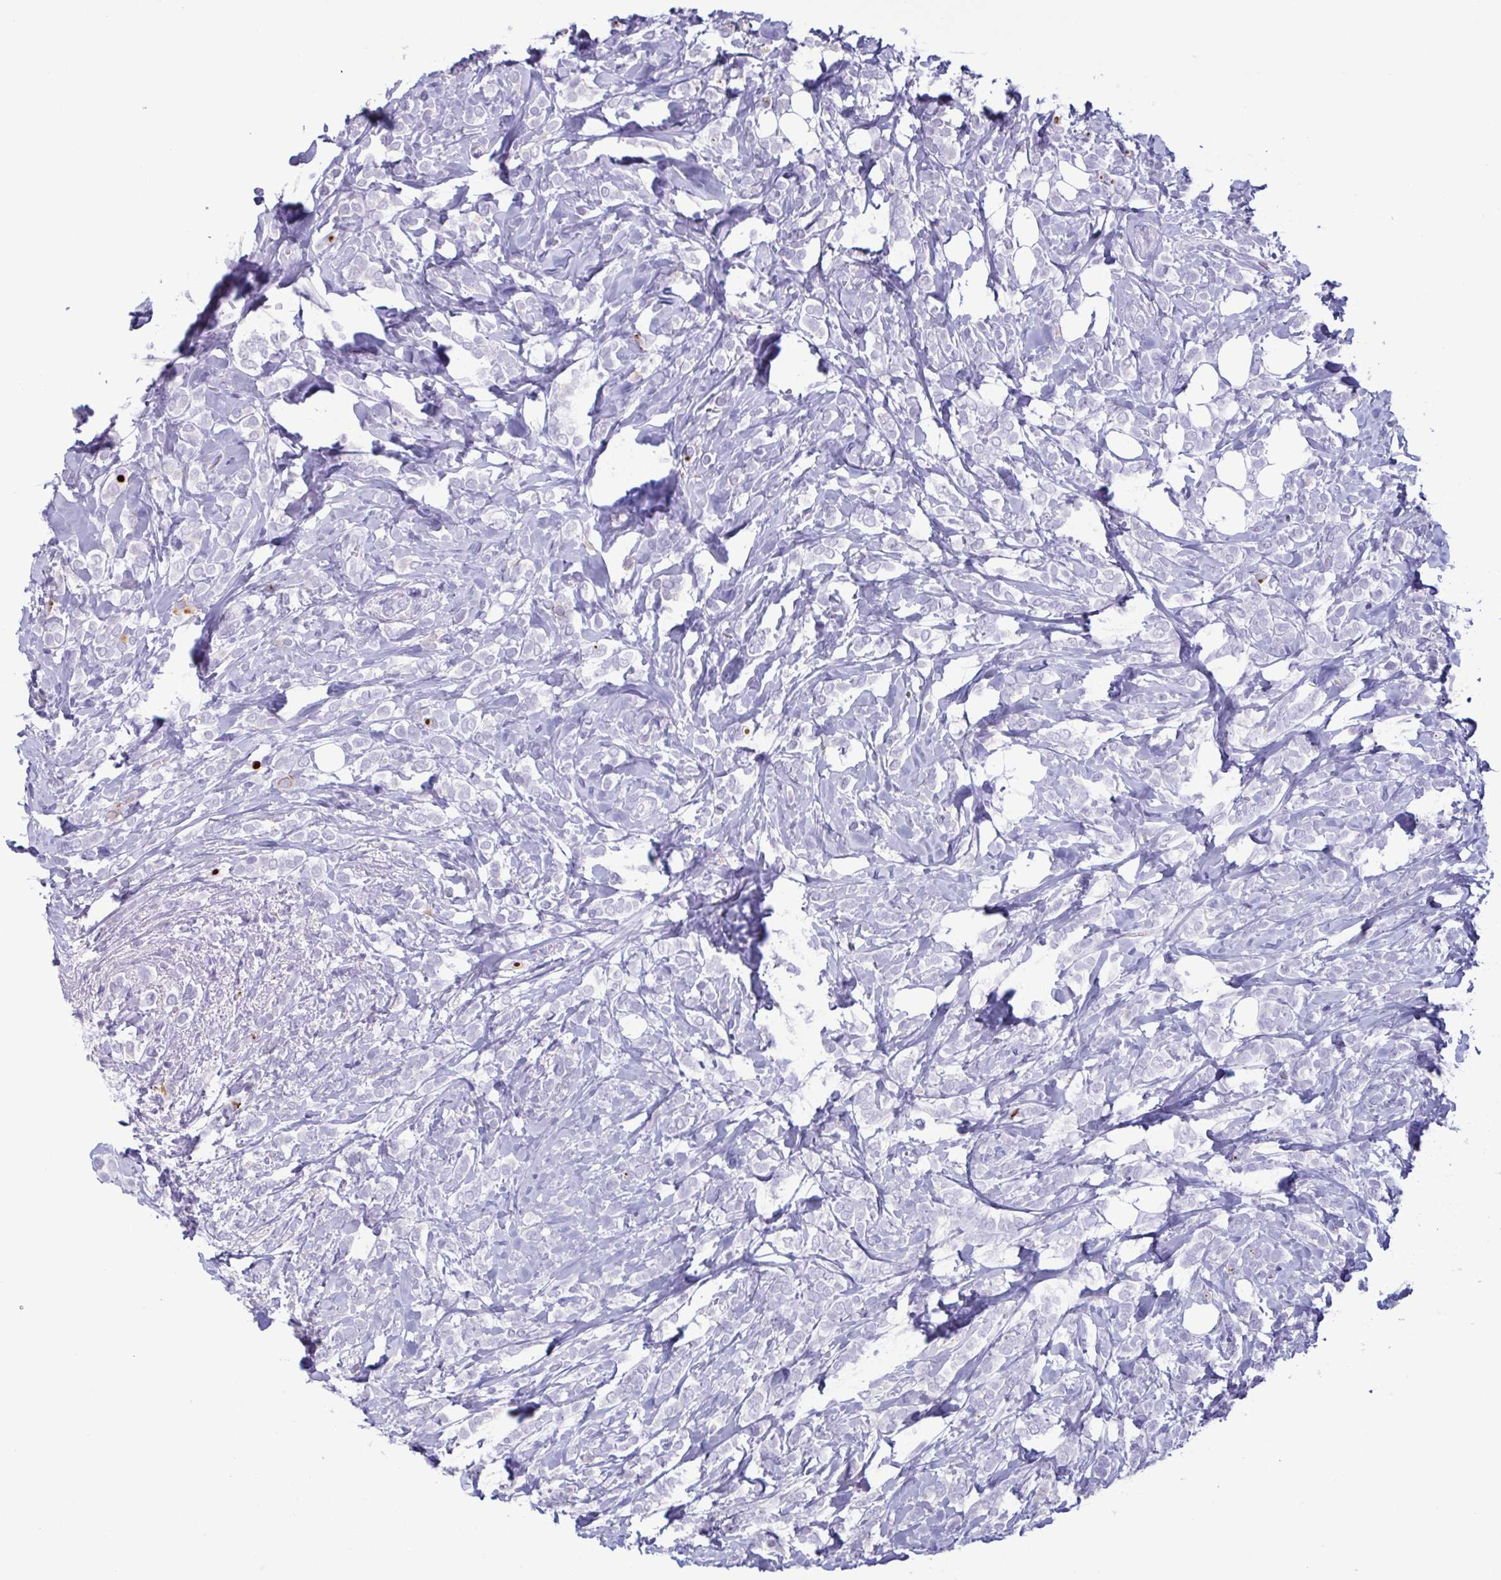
{"staining": {"intensity": "negative", "quantity": "none", "location": "none"}, "tissue": "breast cancer", "cell_type": "Tumor cells", "image_type": "cancer", "snomed": [{"axis": "morphology", "description": "Lobular carcinoma"}, {"axis": "topography", "description": "Breast"}], "caption": "There is no significant expression in tumor cells of breast cancer (lobular carcinoma).", "gene": "LTF", "patient": {"sex": "female", "age": 49}}